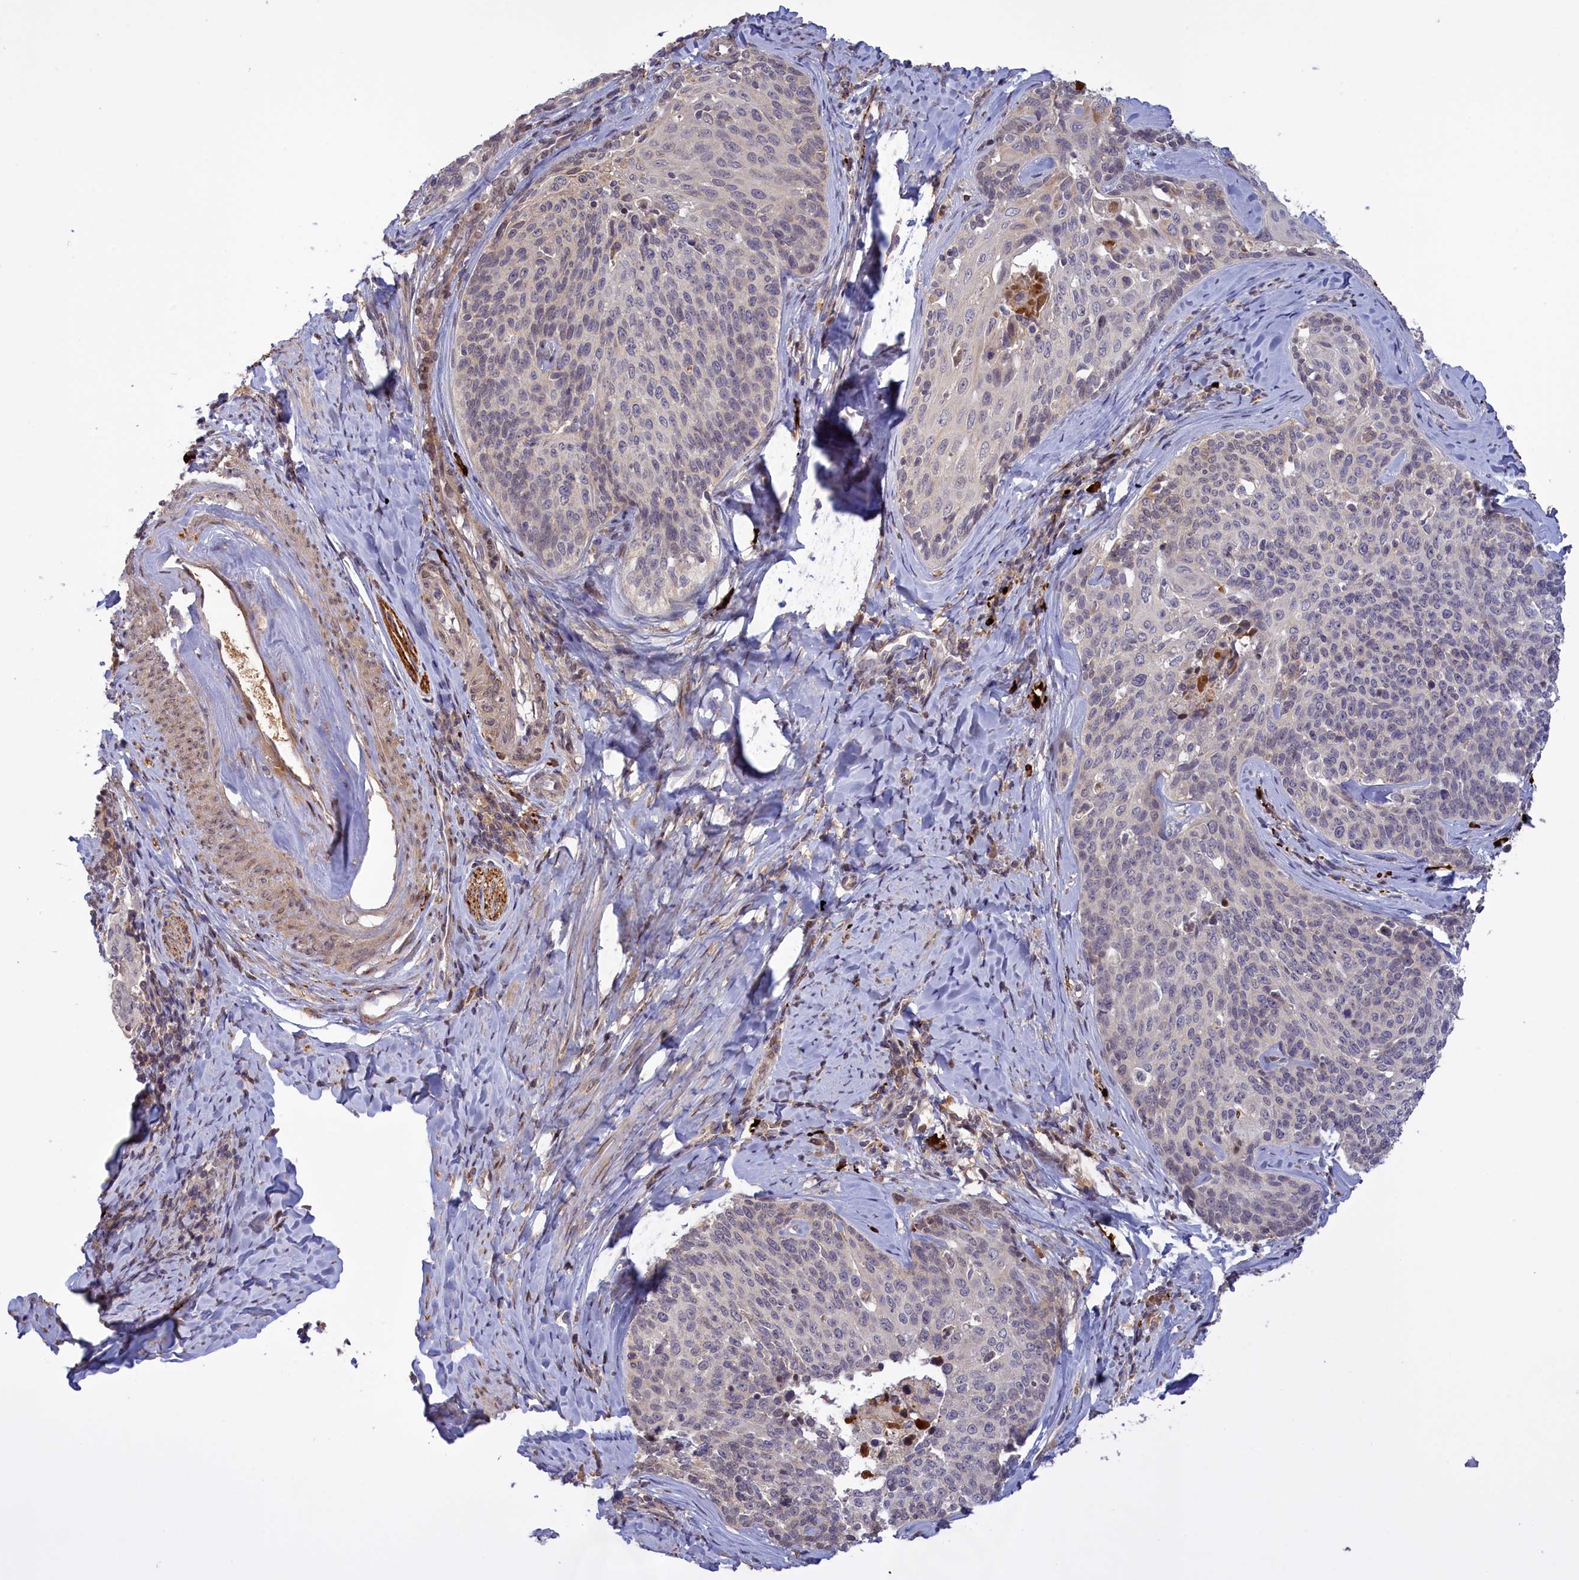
{"staining": {"intensity": "negative", "quantity": "none", "location": "none"}, "tissue": "cervical cancer", "cell_type": "Tumor cells", "image_type": "cancer", "snomed": [{"axis": "morphology", "description": "Squamous cell carcinoma, NOS"}, {"axis": "topography", "description": "Cervix"}], "caption": "This is an immunohistochemistry micrograph of human cervical squamous cell carcinoma. There is no staining in tumor cells.", "gene": "RRAD", "patient": {"sex": "female", "age": 50}}